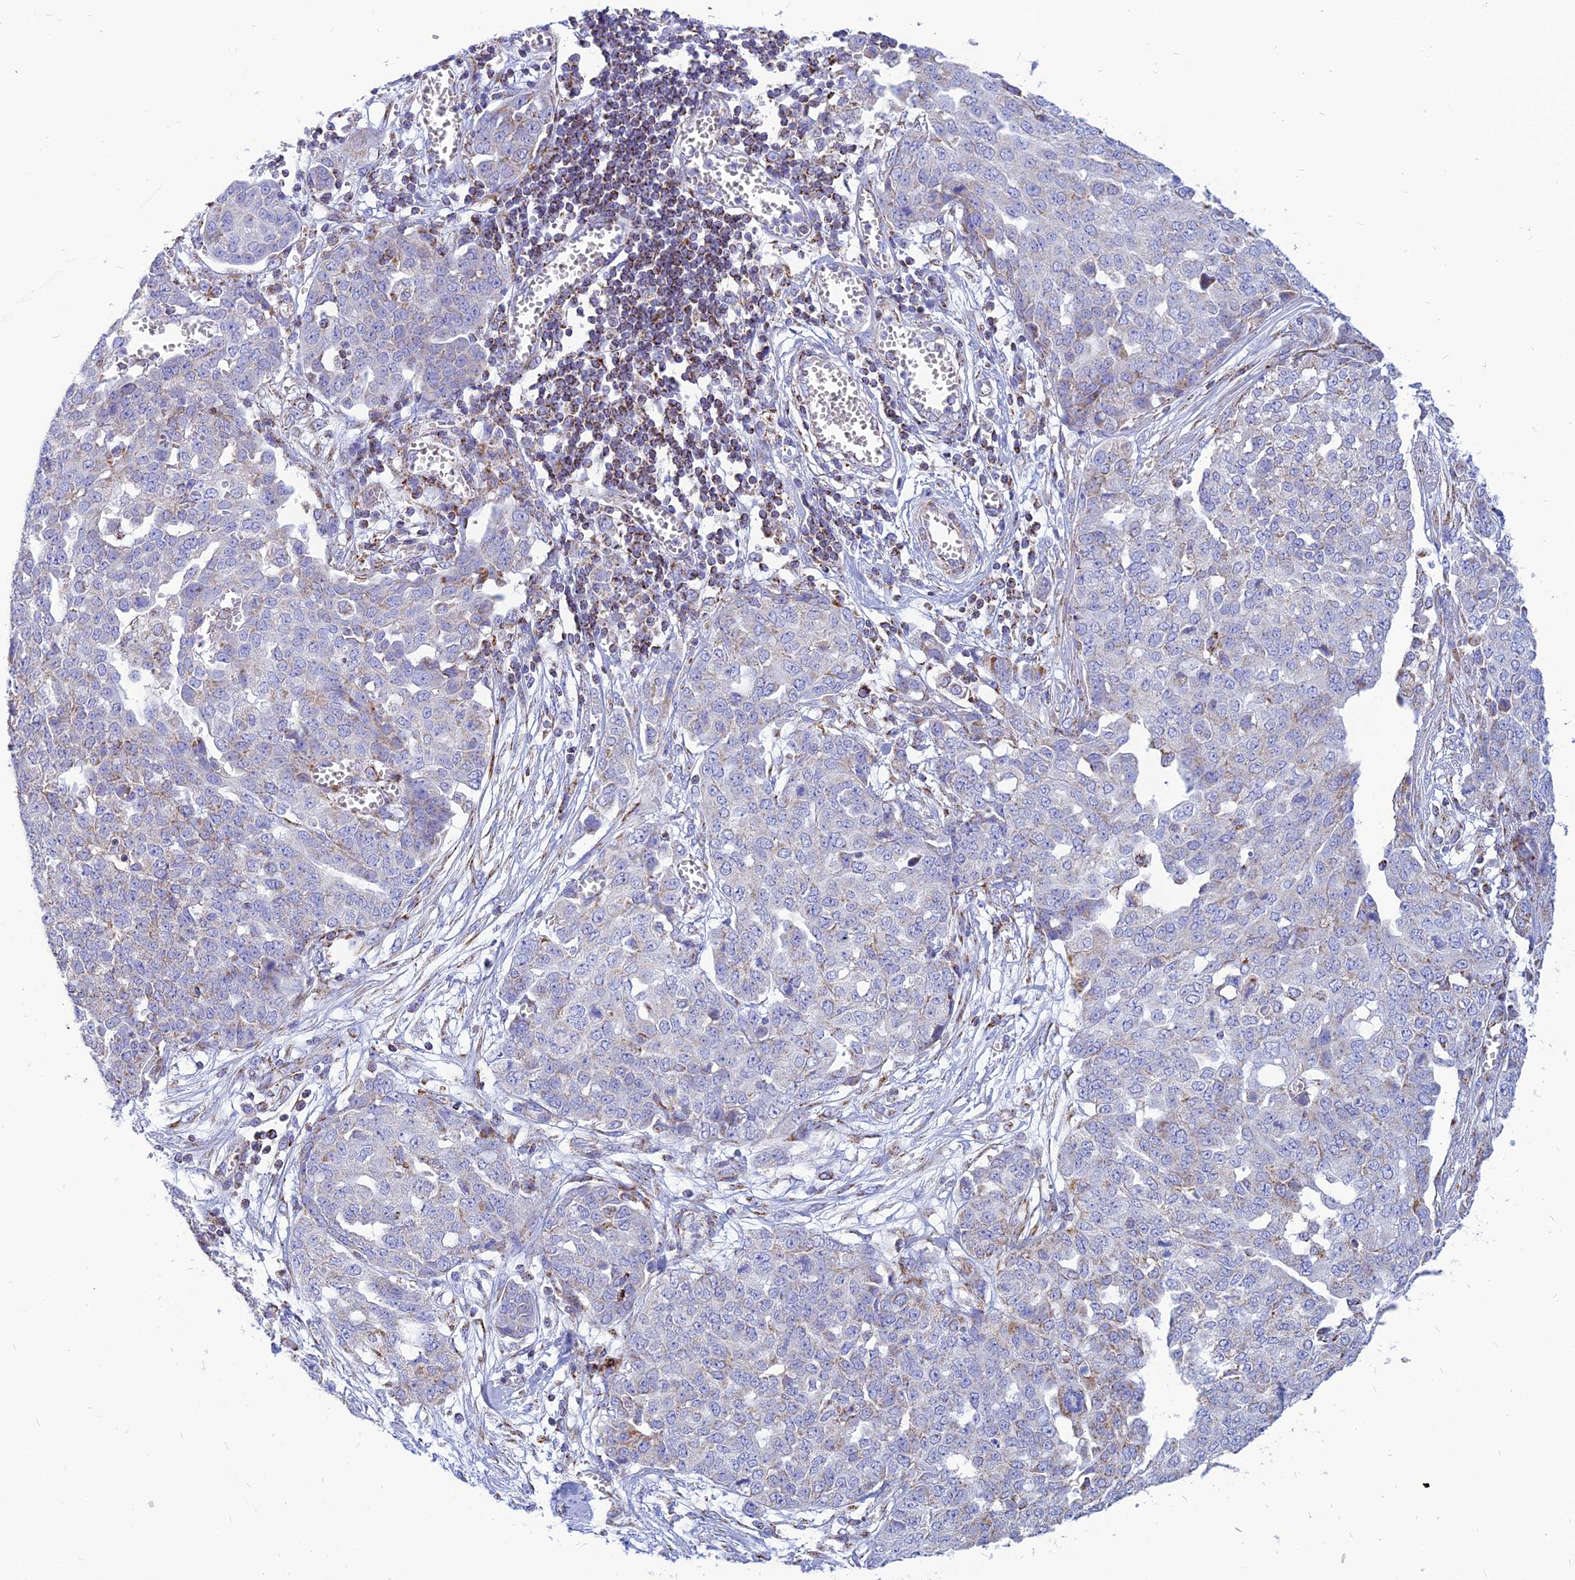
{"staining": {"intensity": "negative", "quantity": "none", "location": "none"}, "tissue": "ovarian cancer", "cell_type": "Tumor cells", "image_type": "cancer", "snomed": [{"axis": "morphology", "description": "Cystadenocarcinoma, serous, NOS"}, {"axis": "topography", "description": "Soft tissue"}, {"axis": "topography", "description": "Ovary"}], "caption": "Protein analysis of ovarian serous cystadenocarcinoma demonstrates no significant expression in tumor cells.", "gene": "PACC1", "patient": {"sex": "female", "age": 57}}